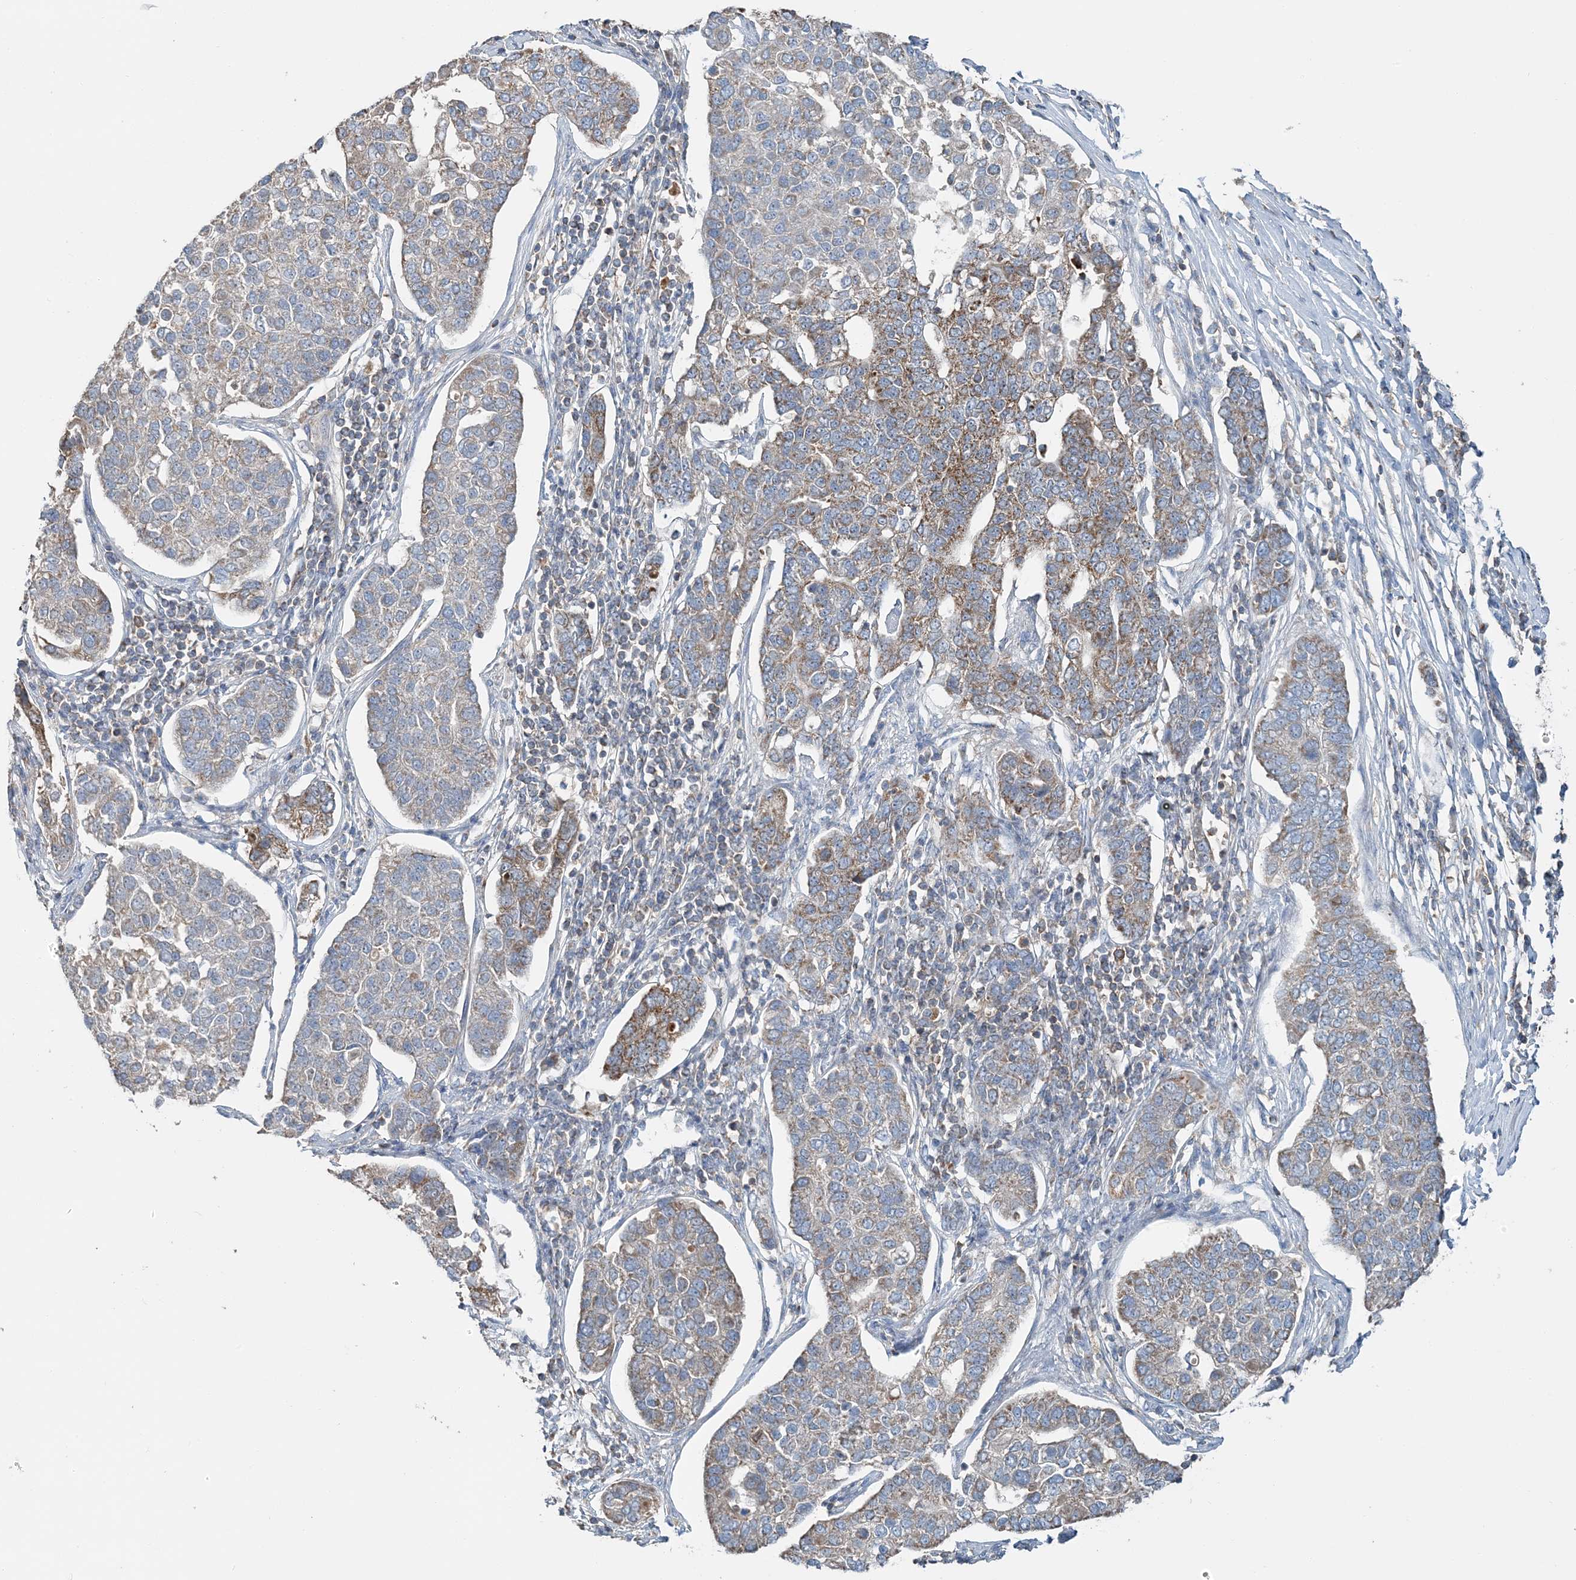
{"staining": {"intensity": "moderate", "quantity": "25%-75%", "location": "cytoplasmic/membranous"}, "tissue": "pancreatic cancer", "cell_type": "Tumor cells", "image_type": "cancer", "snomed": [{"axis": "morphology", "description": "Adenocarcinoma, NOS"}, {"axis": "topography", "description": "Pancreas"}], "caption": "There is medium levels of moderate cytoplasmic/membranous expression in tumor cells of pancreatic cancer (adenocarcinoma), as demonstrated by immunohistochemical staining (brown color).", "gene": "TMLHE", "patient": {"sex": "female", "age": 61}}